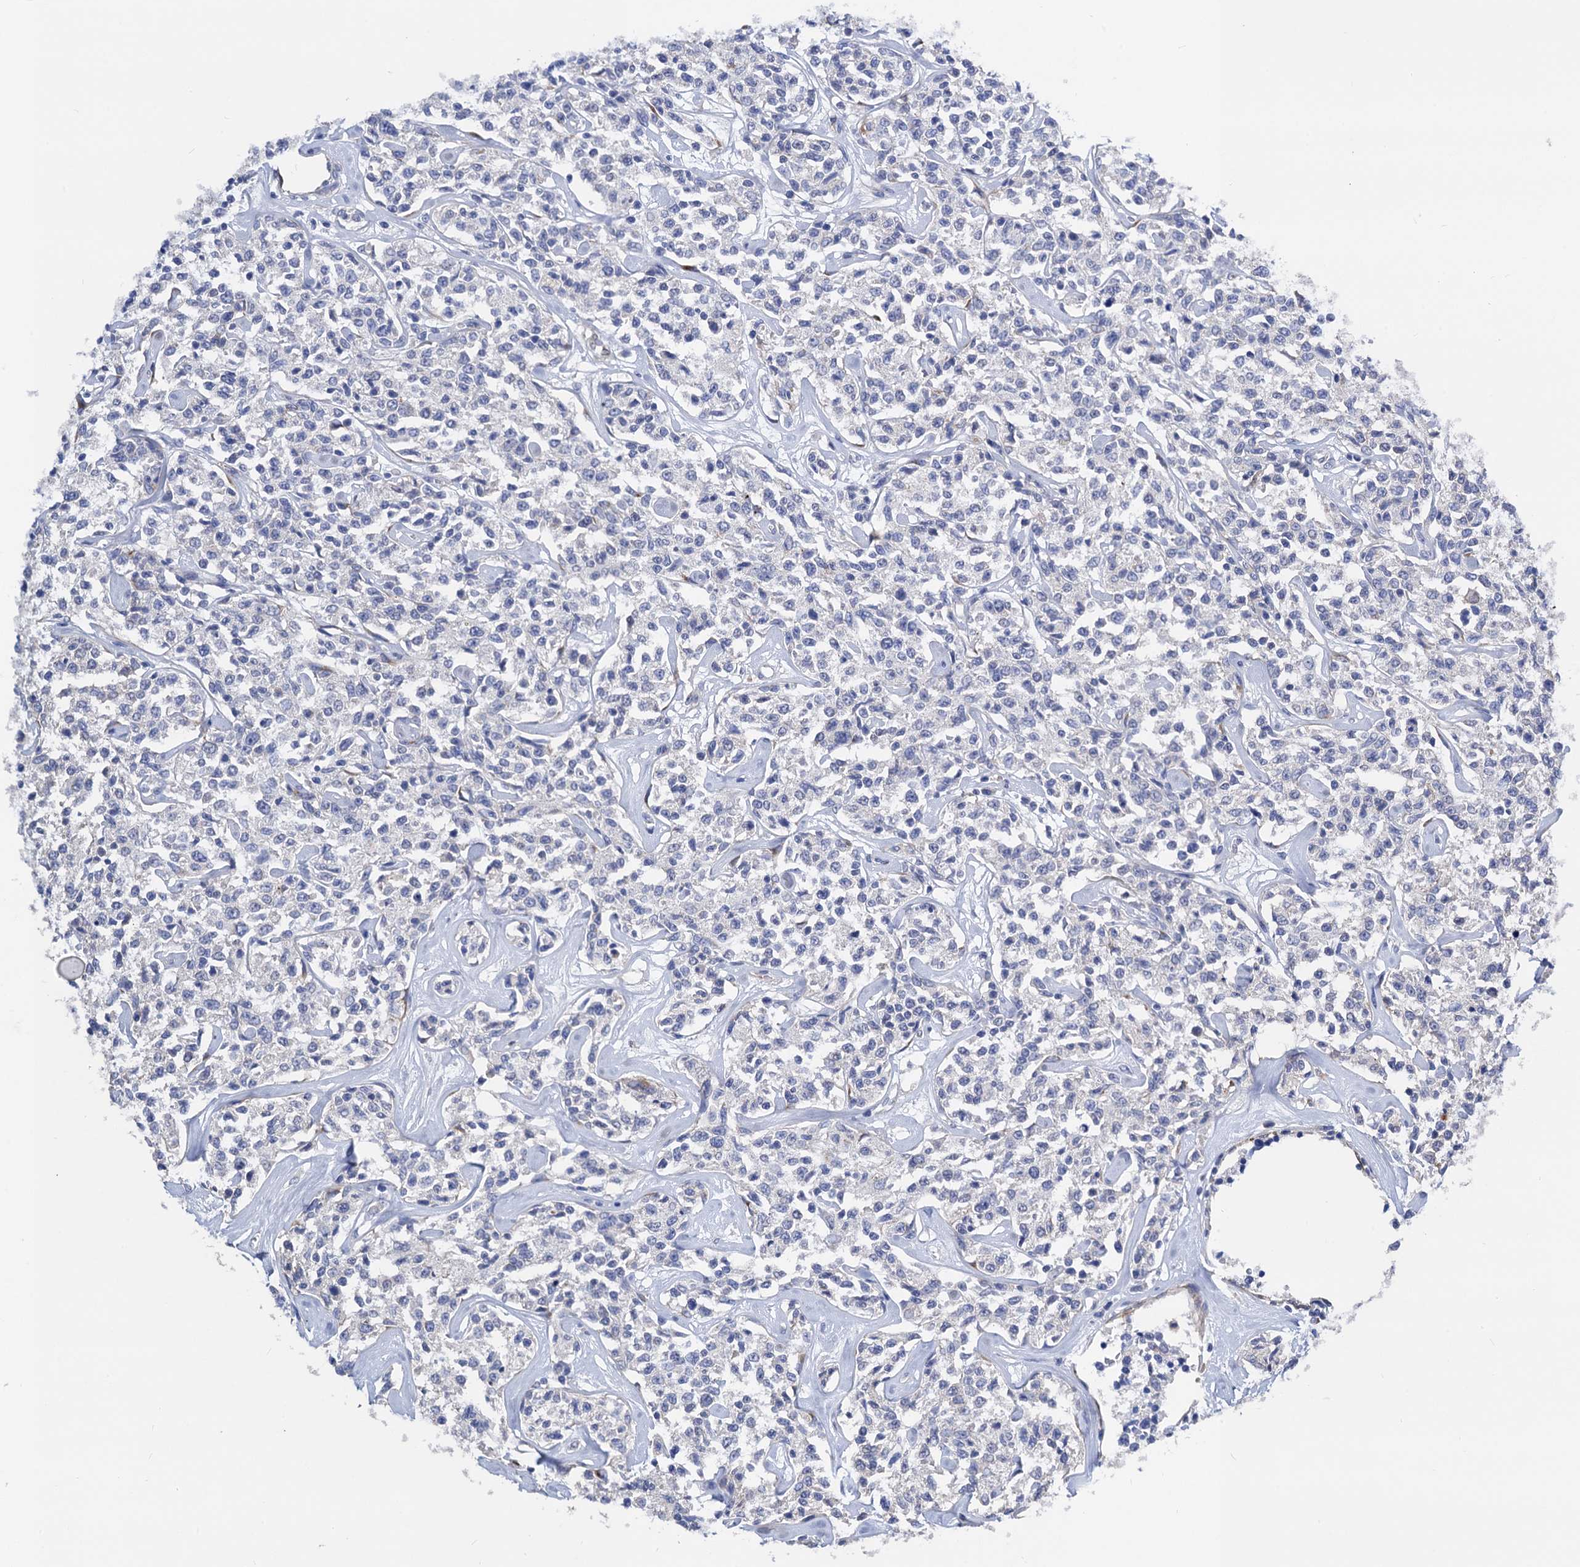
{"staining": {"intensity": "negative", "quantity": "none", "location": "none"}, "tissue": "lymphoma", "cell_type": "Tumor cells", "image_type": "cancer", "snomed": [{"axis": "morphology", "description": "Malignant lymphoma, non-Hodgkin's type, Low grade"}, {"axis": "topography", "description": "Small intestine"}], "caption": "IHC image of neoplastic tissue: lymphoma stained with DAB shows no significant protein positivity in tumor cells.", "gene": "FREM3", "patient": {"sex": "female", "age": 59}}